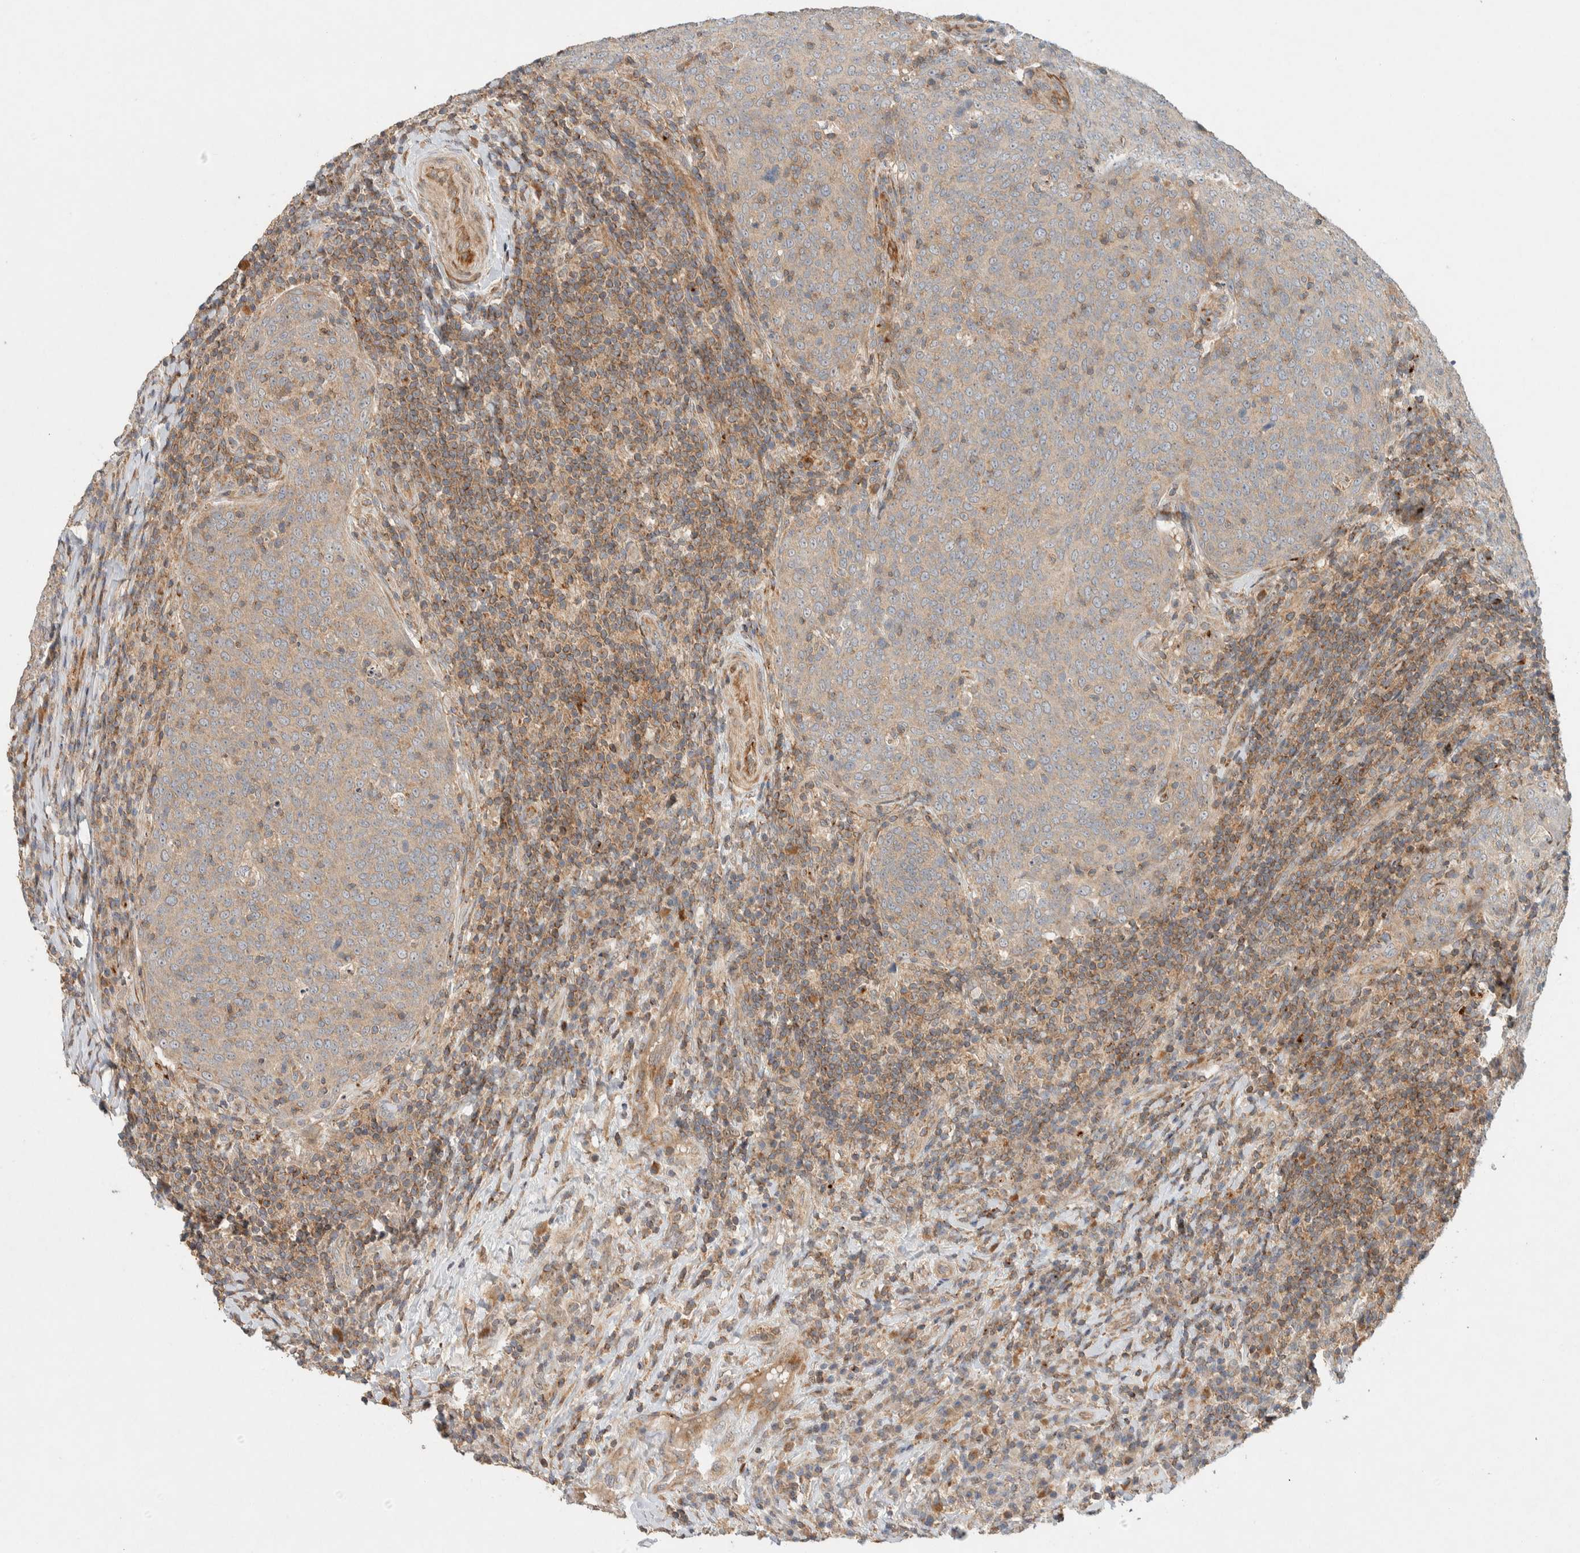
{"staining": {"intensity": "weak", "quantity": ">75%", "location": "cytoplasmic/membranous"}, "tissue": "head and neck cancer", "cell_type": "Tumor cells", "image_type": "cancer", "snomed": [{"axis": "morphology", "description": "Squamous cell carcinoma, NOS"}, {"axis": "morphology", "description": "Squamous cell carcinoma, metastatic, NOS"}, {"axis": "topography", "description": "Lymph node"}, {"axis": "topography", "description": "Head-Neck"}], "caption": "Head and neck cancer stained with a brown dye exhibits weak cytoplasmic/membranous positive expression in approximately >75% of tumor cells.", "gene": "KIF9", "patient": {"sex": "male", "age": 62}}